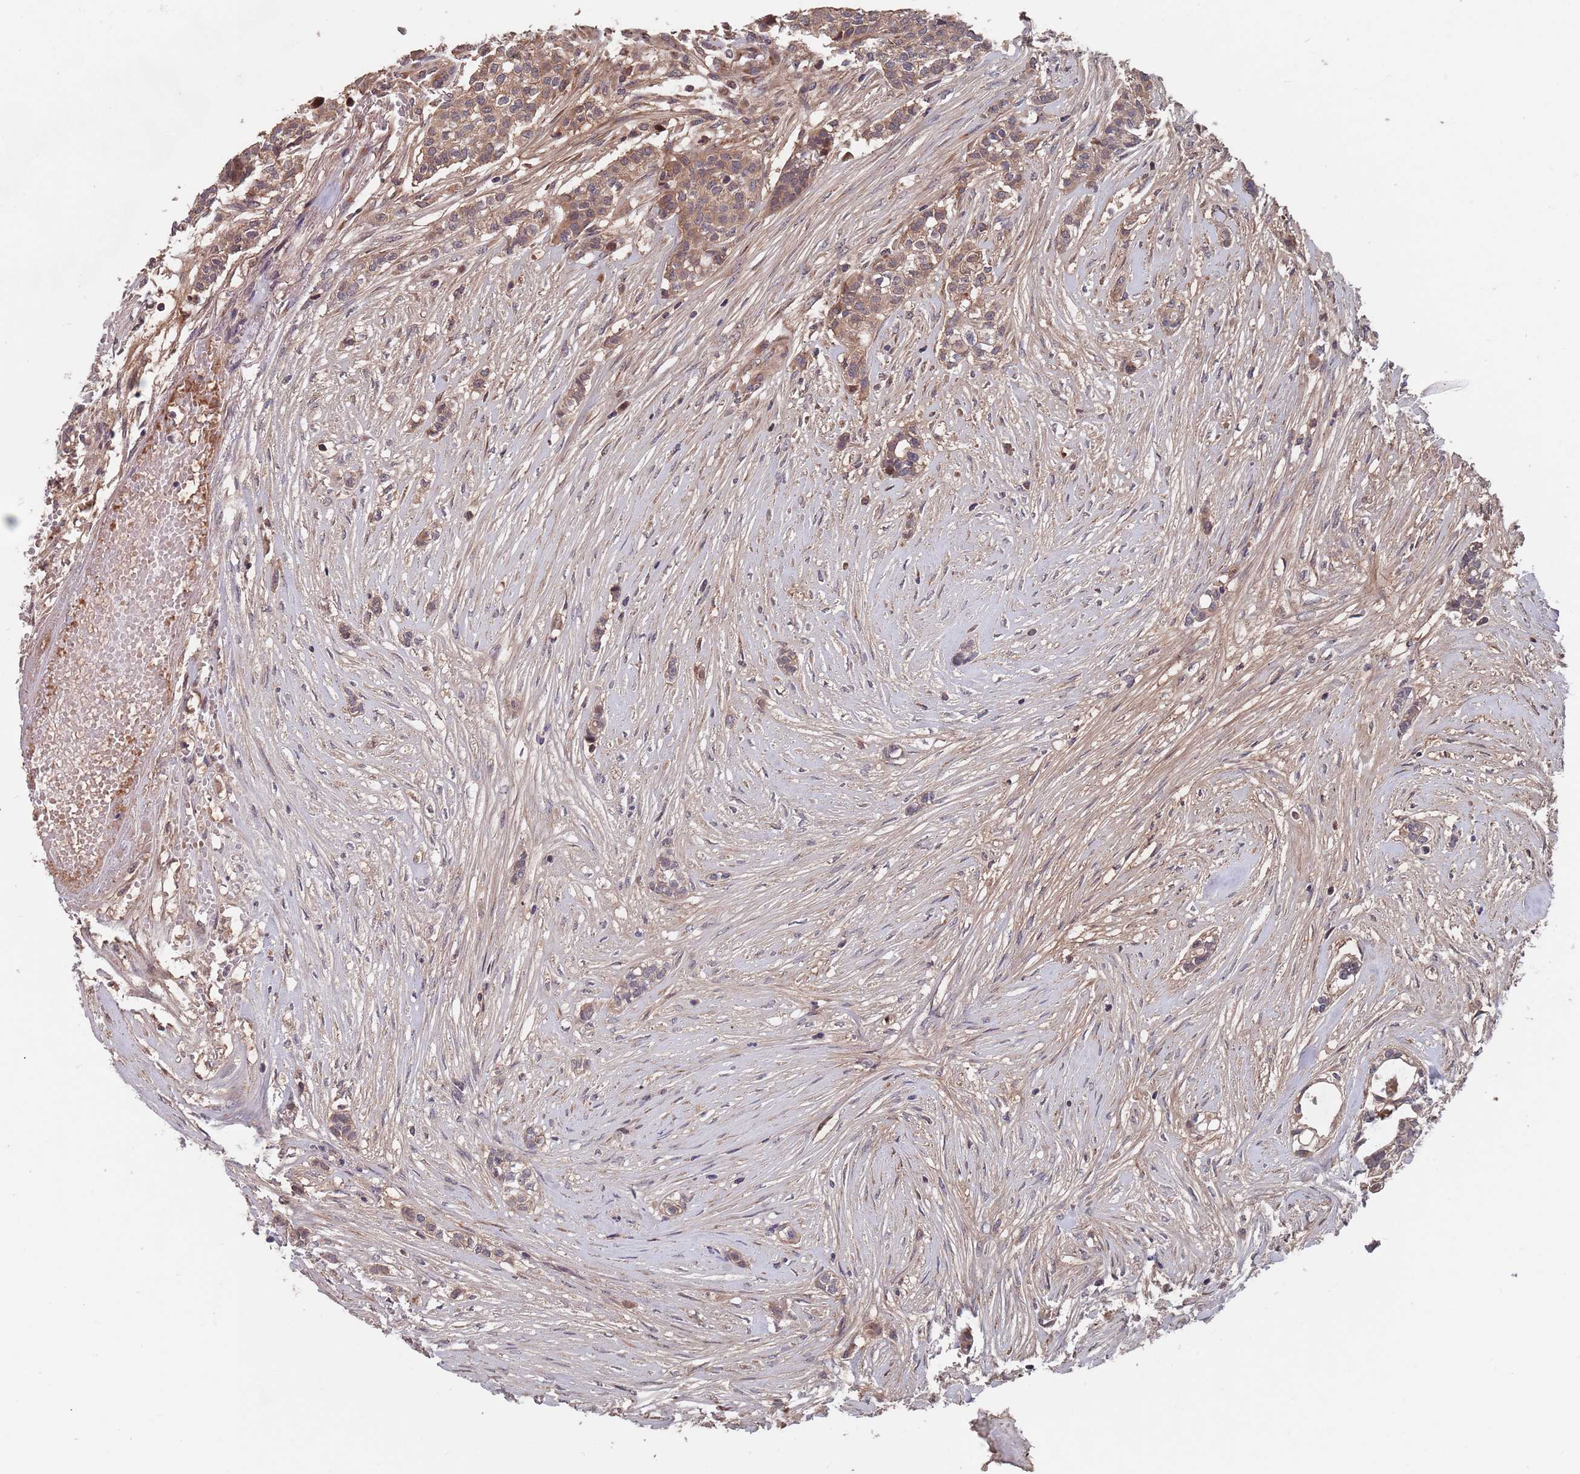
{"staining": {"intensity": "moderate", "quantity": ">75%", "location": "cytoplasmic/membranous"}, "tissue": "head and neck cancer", "cell_type": "Tumor cells", "image_type": "cancer", "snomed": [{"axis": "morphology", "description": "Adenocarcinoma, NOS"}, {"axis": "topography", "description": "Head-Neck"}], "caption": "Human head and neck adenocarcinoma stained for a protein (brown) demonstrates moderate cytoplasmic/membranous positive staining in about >75% of tumor cells.", "gene": "UNC45A", "patient": {"sex": "male", "age": 81}}